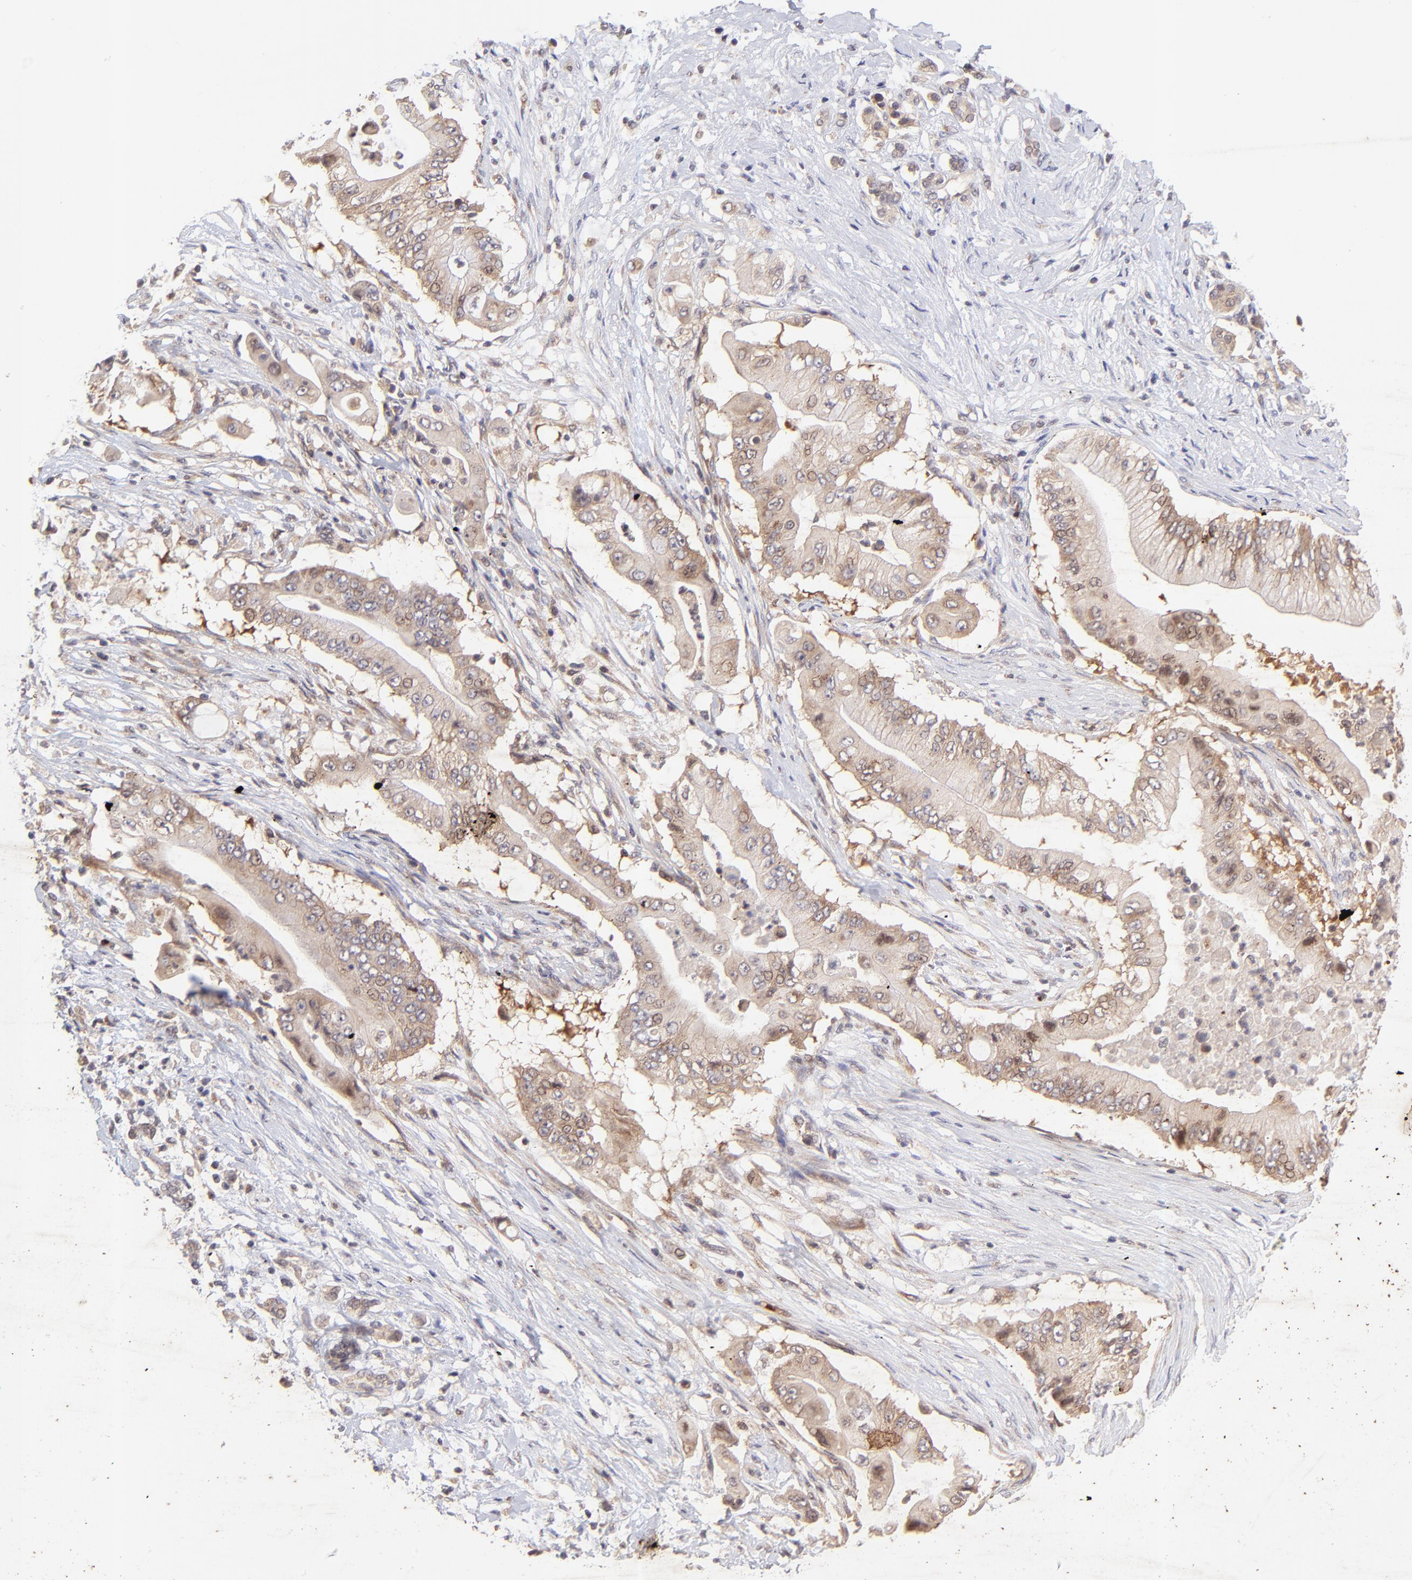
{"staining": {"intensity": "moderate", "quantity": ">75%", "location": "cytoplasmic/membranous"}, "tissue": "pancreatic cancer", "cell_type": "Tumor cells", "image_type": "cancer", "snomed": [{"axis": "morphology", "description": "Adenocarcinoma, NOS"}, {"axis": "topography", "description": "Pancreas"}], "caption": "Immunohistochemical staining of pancreatic cancer displays medium levels of moderate cytoplasmic/membranous protein staining in approximately >75% of tumor cells.", "gene": "TNRC6B", "patient": {"sex": "male", "age": 62}}